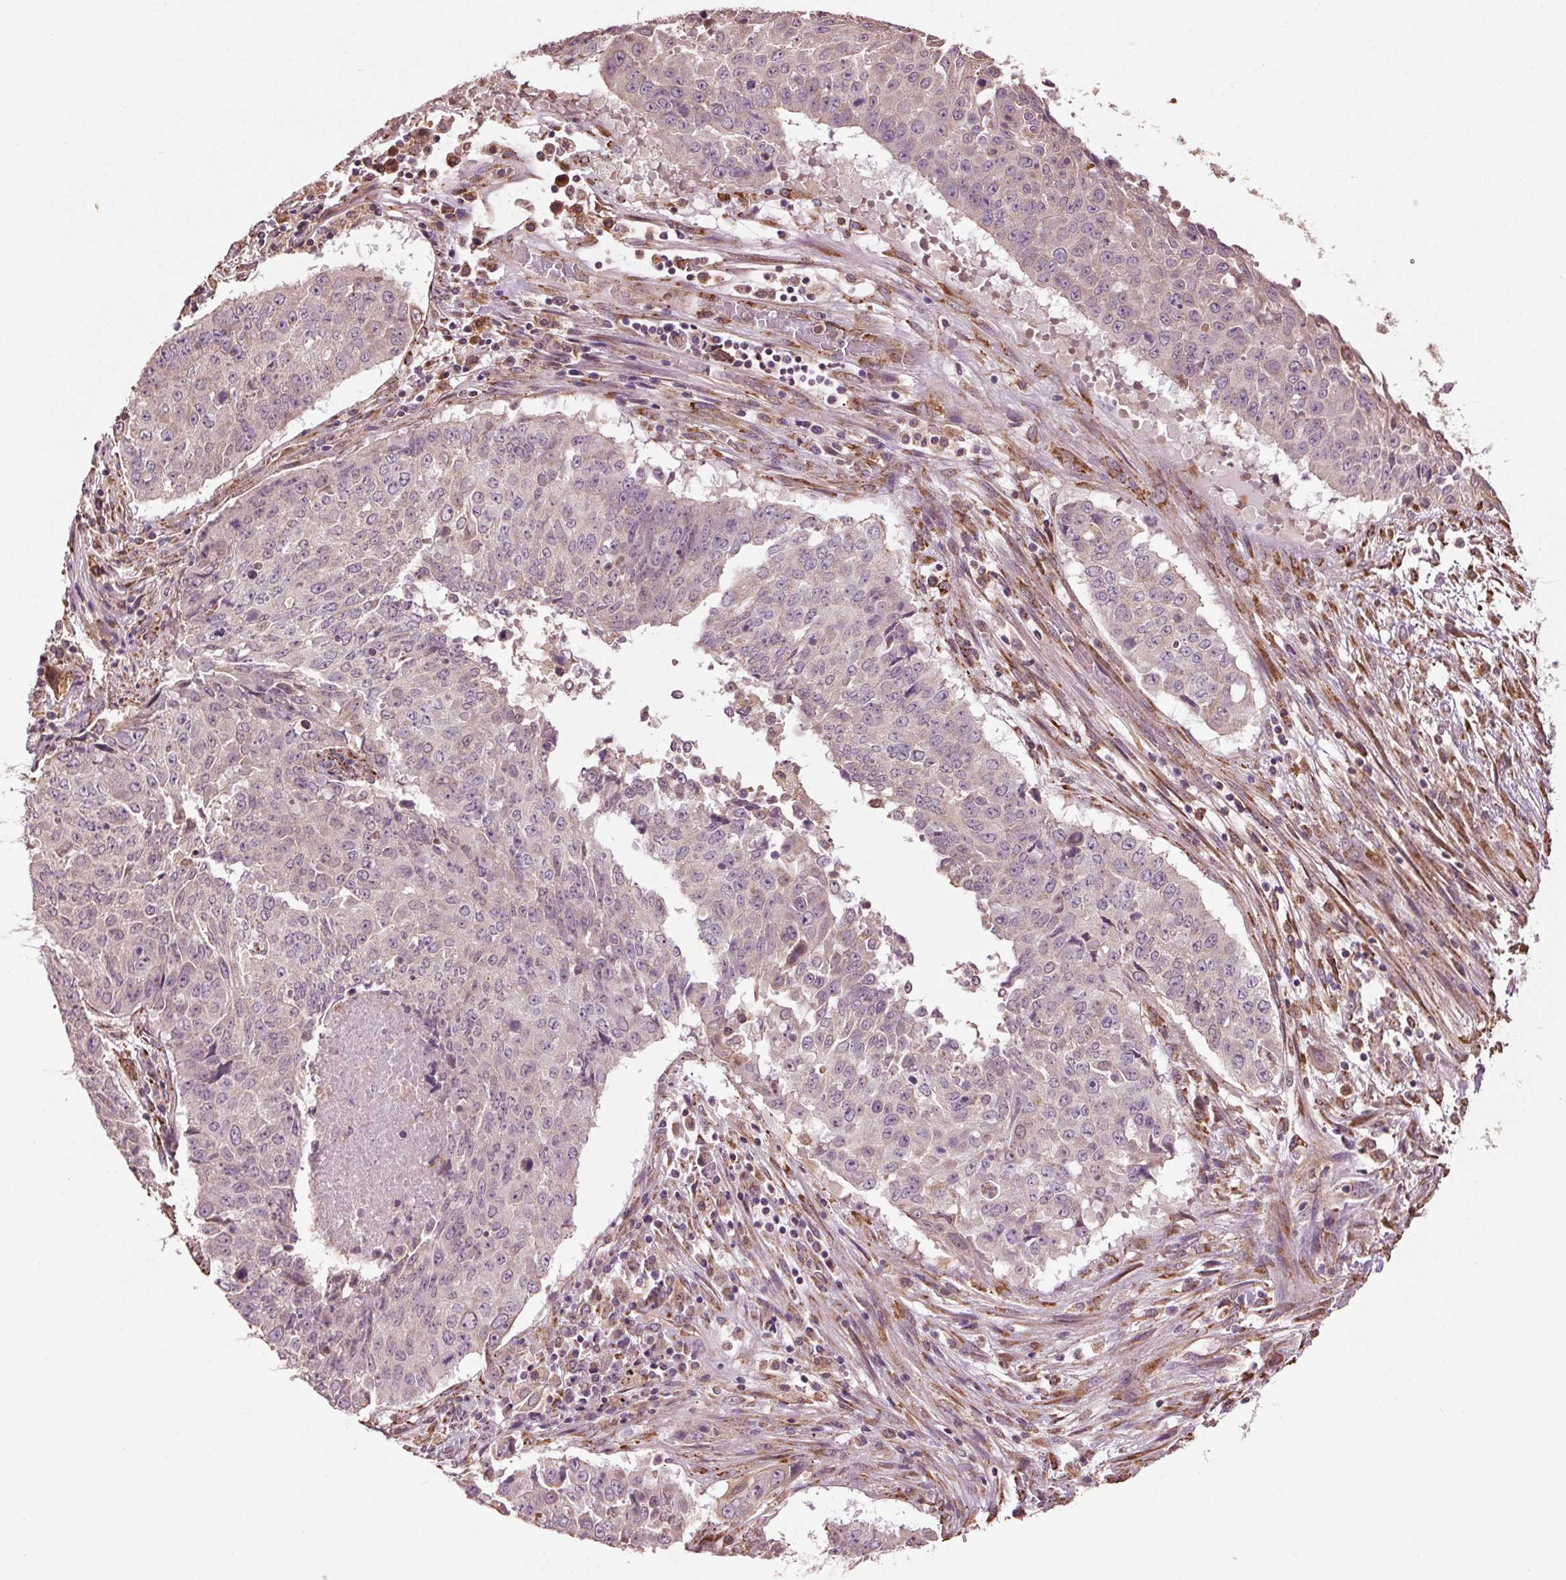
{"staining": {"intensity": "negative", "quantity": "none", "location": "none"}, "tissue": "lung cancer", "cell_type": "Tumor cells", "image_type": "cancer", "snomed": [{"axis": "morphology", "description": "Normal tissue, NOS"}, {"axis": "morphology", "description": "Squamous cell carcinoma, NOS"}, {"axis": "topography", "description": "Bronchus"}, {"axis": "topography", "description": "Lung"}], "caption": "Image shows no significant protein expression in tumor cells of lung cancer (squamous cell carcinoma).", "gene": "RNPEP", "patient": {"sex": "male", "age": 64}}